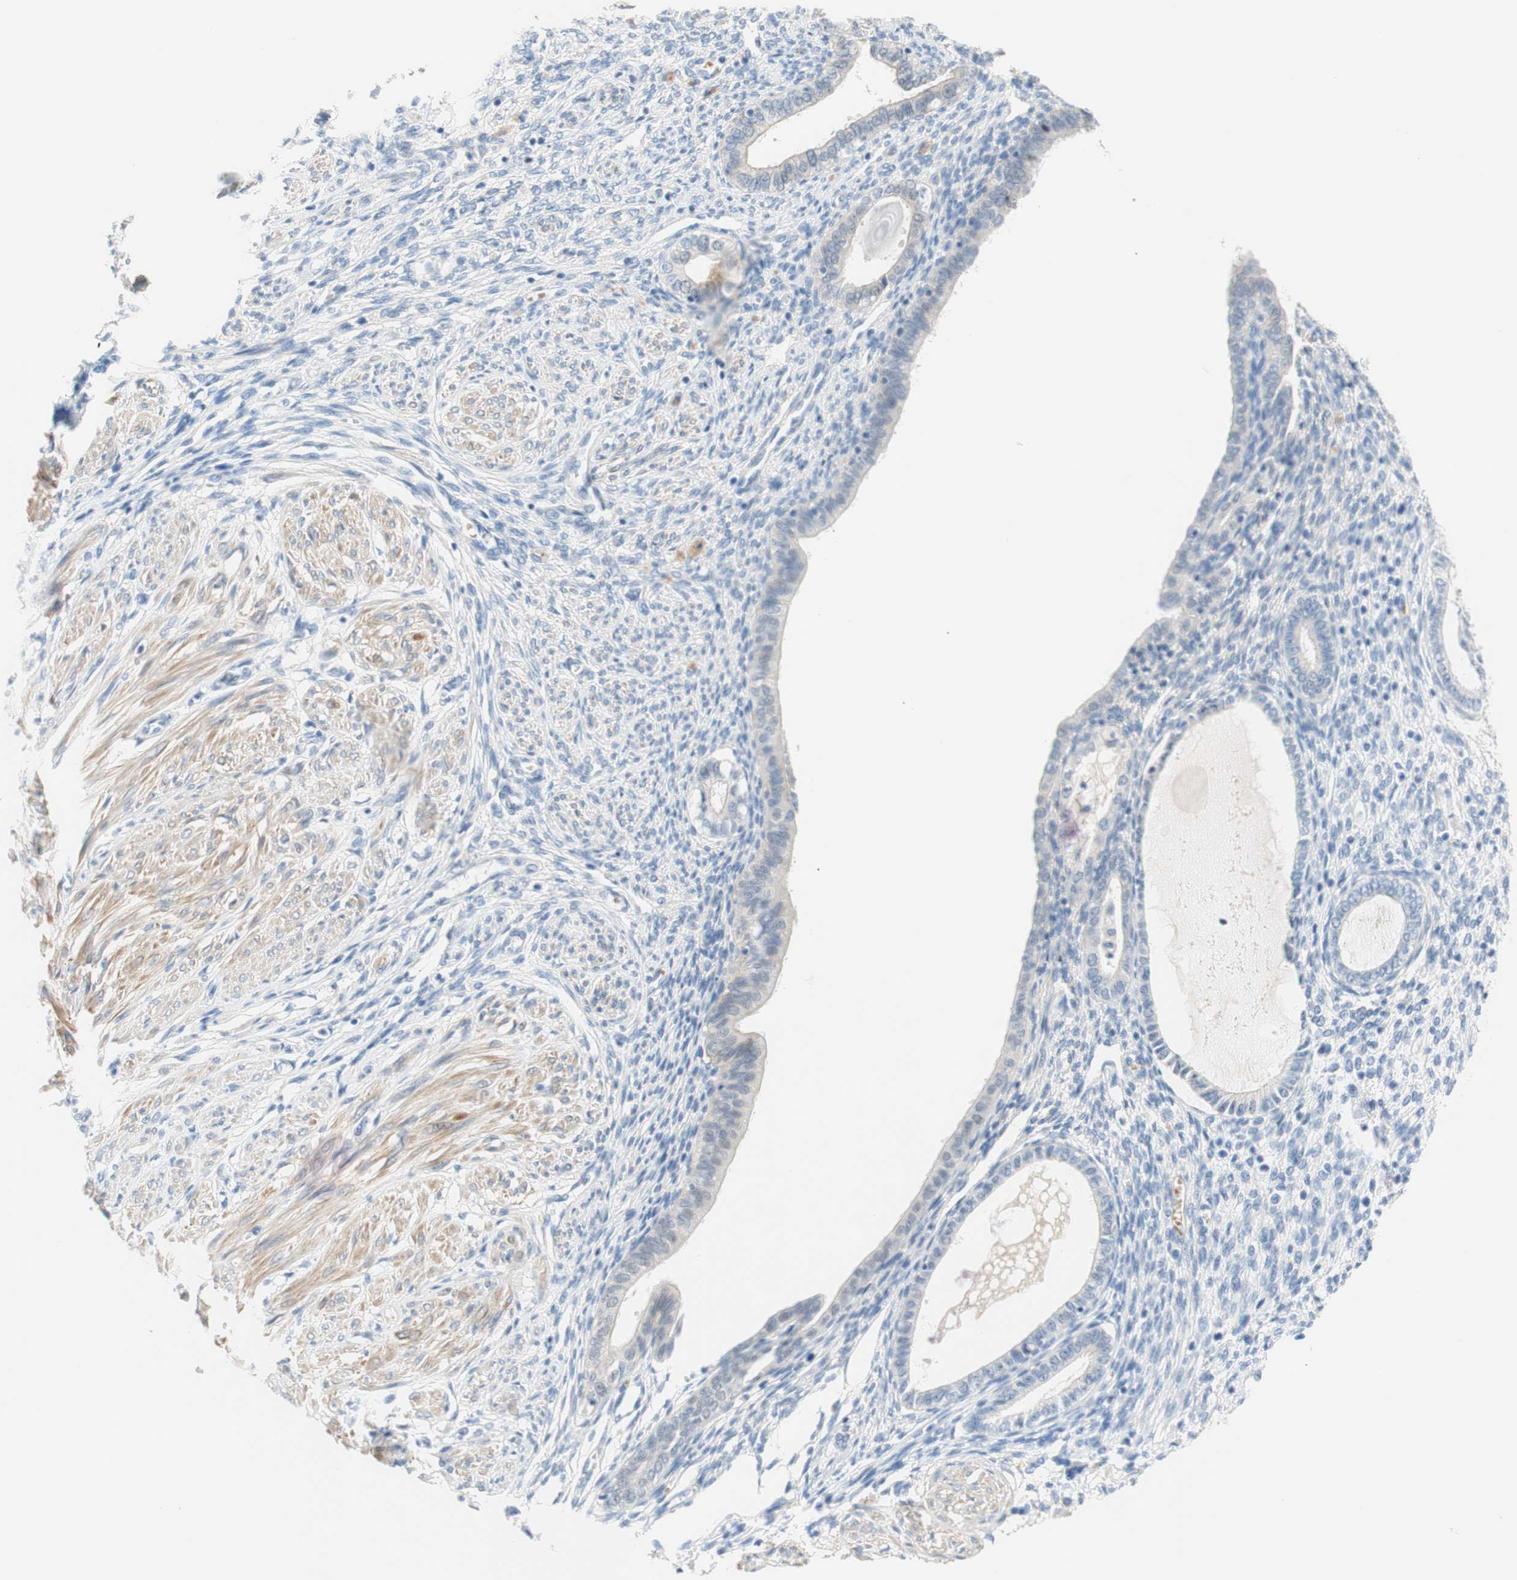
{"staining": {"intensity": "negative", "quantity": "none", "location": "none"}, "tissue": "endometrium", "cell_type": "Cells in endometrial stroma", "image_type": "normal", "snomed": [{"axis": "morphology", "description": "Normal tissue, NOS"}, {"axis": "topography", "description": "Endometrium"}], "caption": "Endometrium stained for a protein using immunohistochemistry (IHC) exhibits no staining cells in endometrial stroma.", "gene": "ENTREP2", "patient": {"sex": "female", "age": 72}}